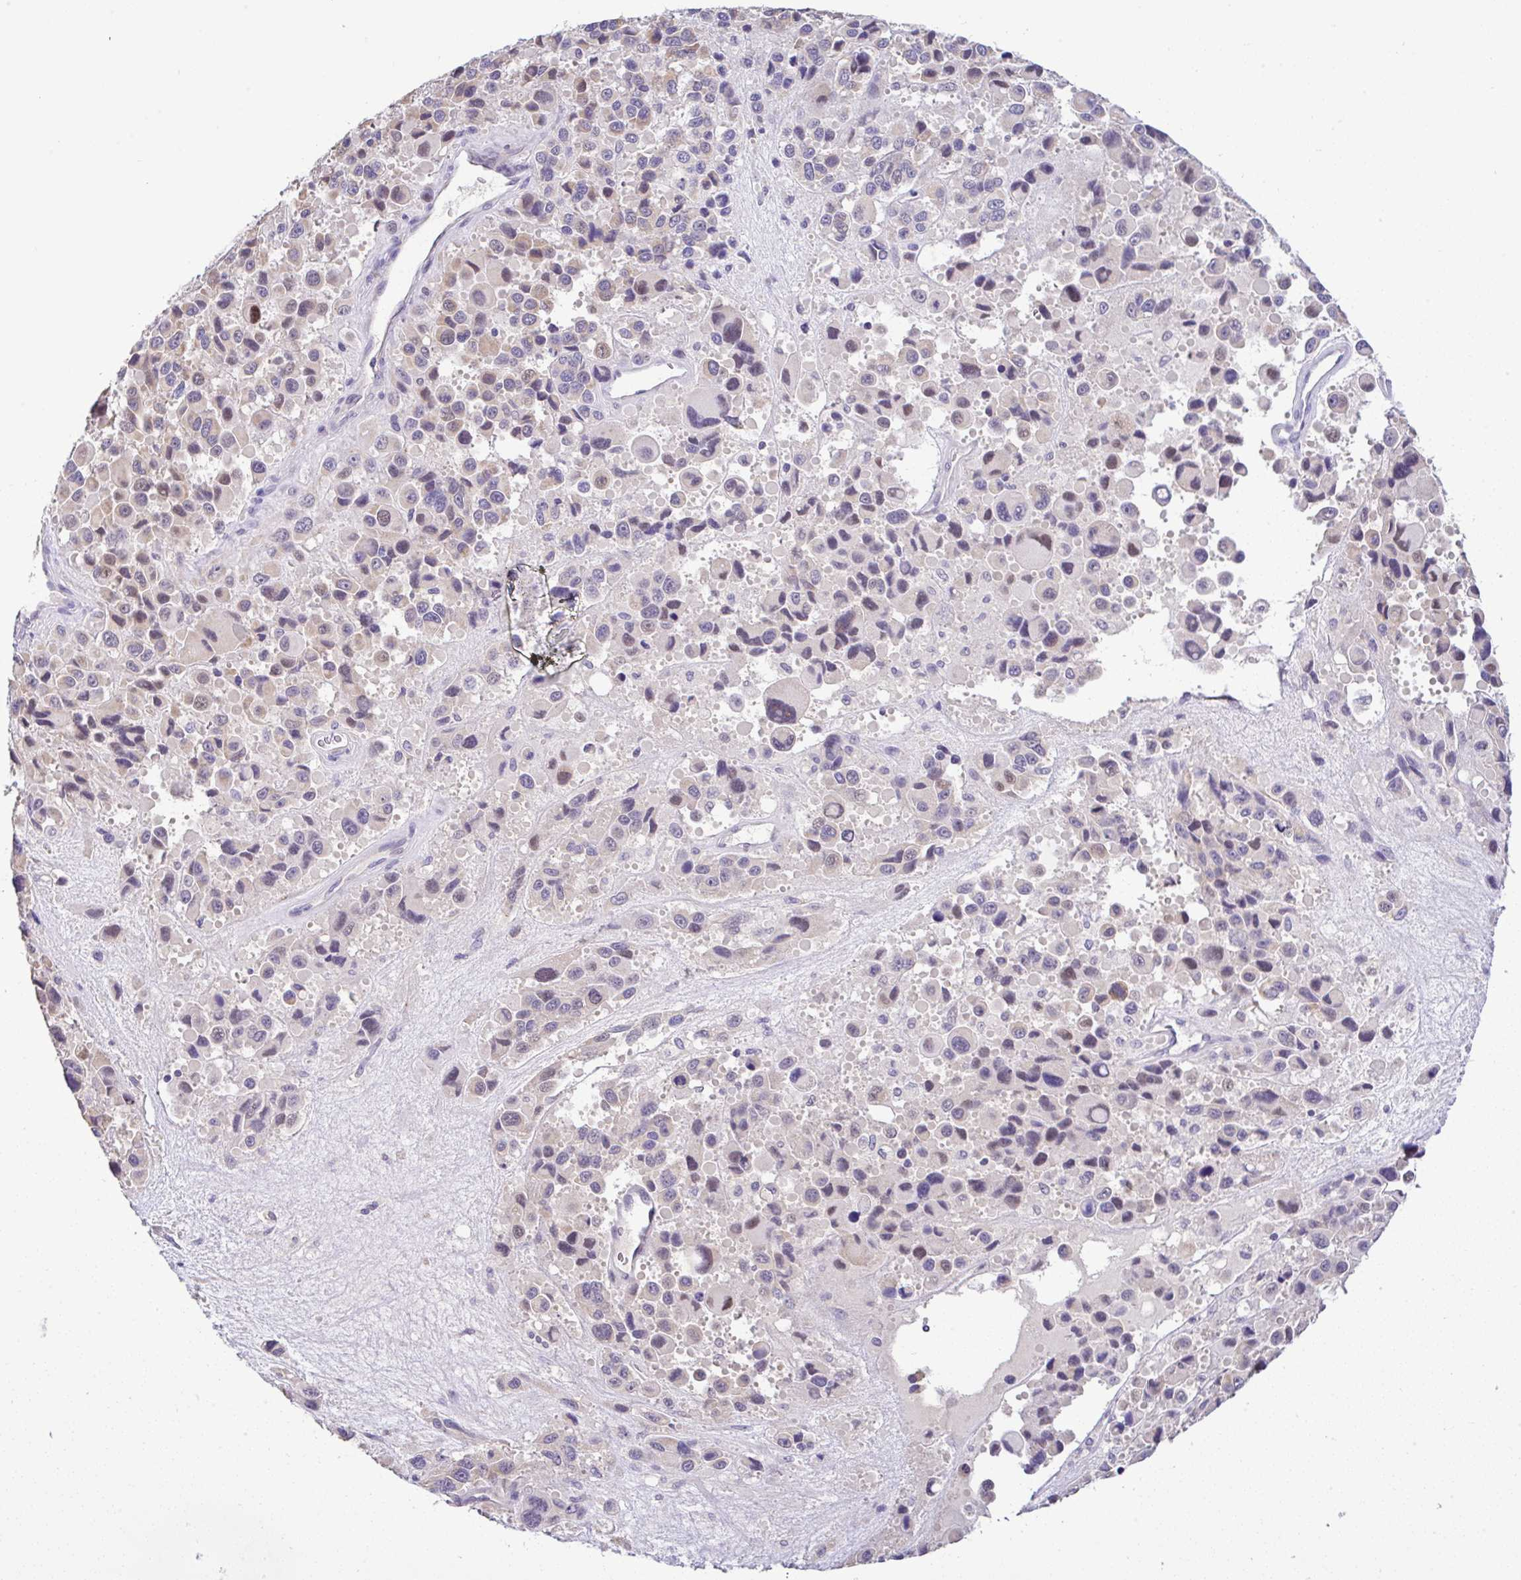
{"staining": {"intensity": "weak", "quantity": "<25%", "location": "cytoplasmic/membranous"}, "tissue": "melanoma", "cell_type": "Tumor cells", "image_type": "cancer", "snomed": [{"axis": "morphology", "description": "Malignant melanoma, Metastatic site"}, {"axis": "topography", "description": "Lymph node"}], "caption": "Tumor cells show no significant expression in malignant melanoma (metastatic site).", "gene": "CTU1", "patient": {"sex": "female", "age": 65}}